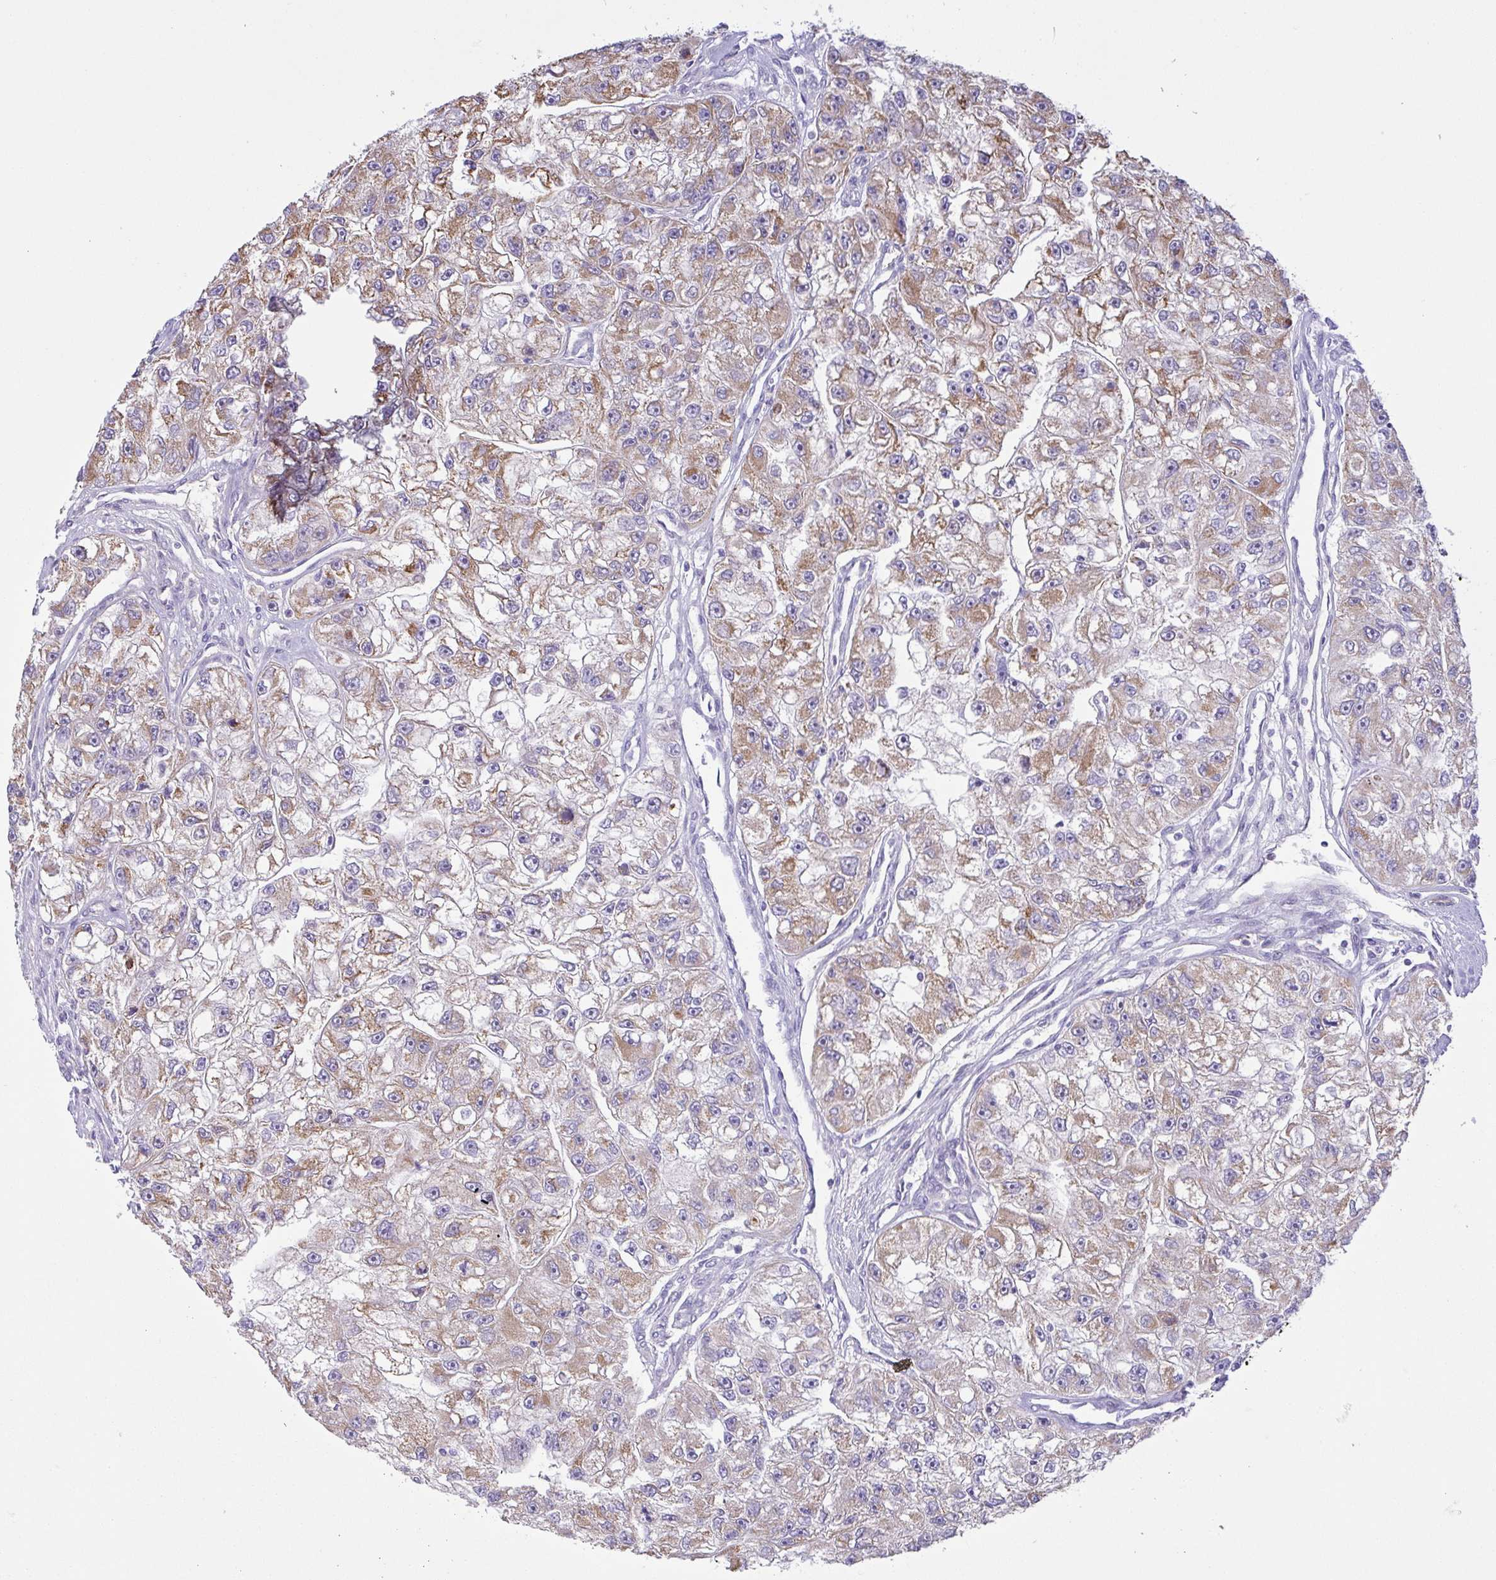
{"staining": {"intensity": "moderate", "quantity": ">75%", "location": "cytoplasmic/membranous"}, "tissue": "renal cancer", "cell_type": "Tumor cells", "image_type": "cancer", "snomed": [{"axis": "morphology", "description": "Adenocarcinoma, NOS"}, {"axis": "topography", "description": "Kidney"}], "caption": "Tumor cells demonstrate medium levels of moderate cytoplasmic/membranous staining in about >75% of cells in human adenocarcinoma (renal).", "gene": "CHDH", "patient": {"sex": "male", "age": 63}}